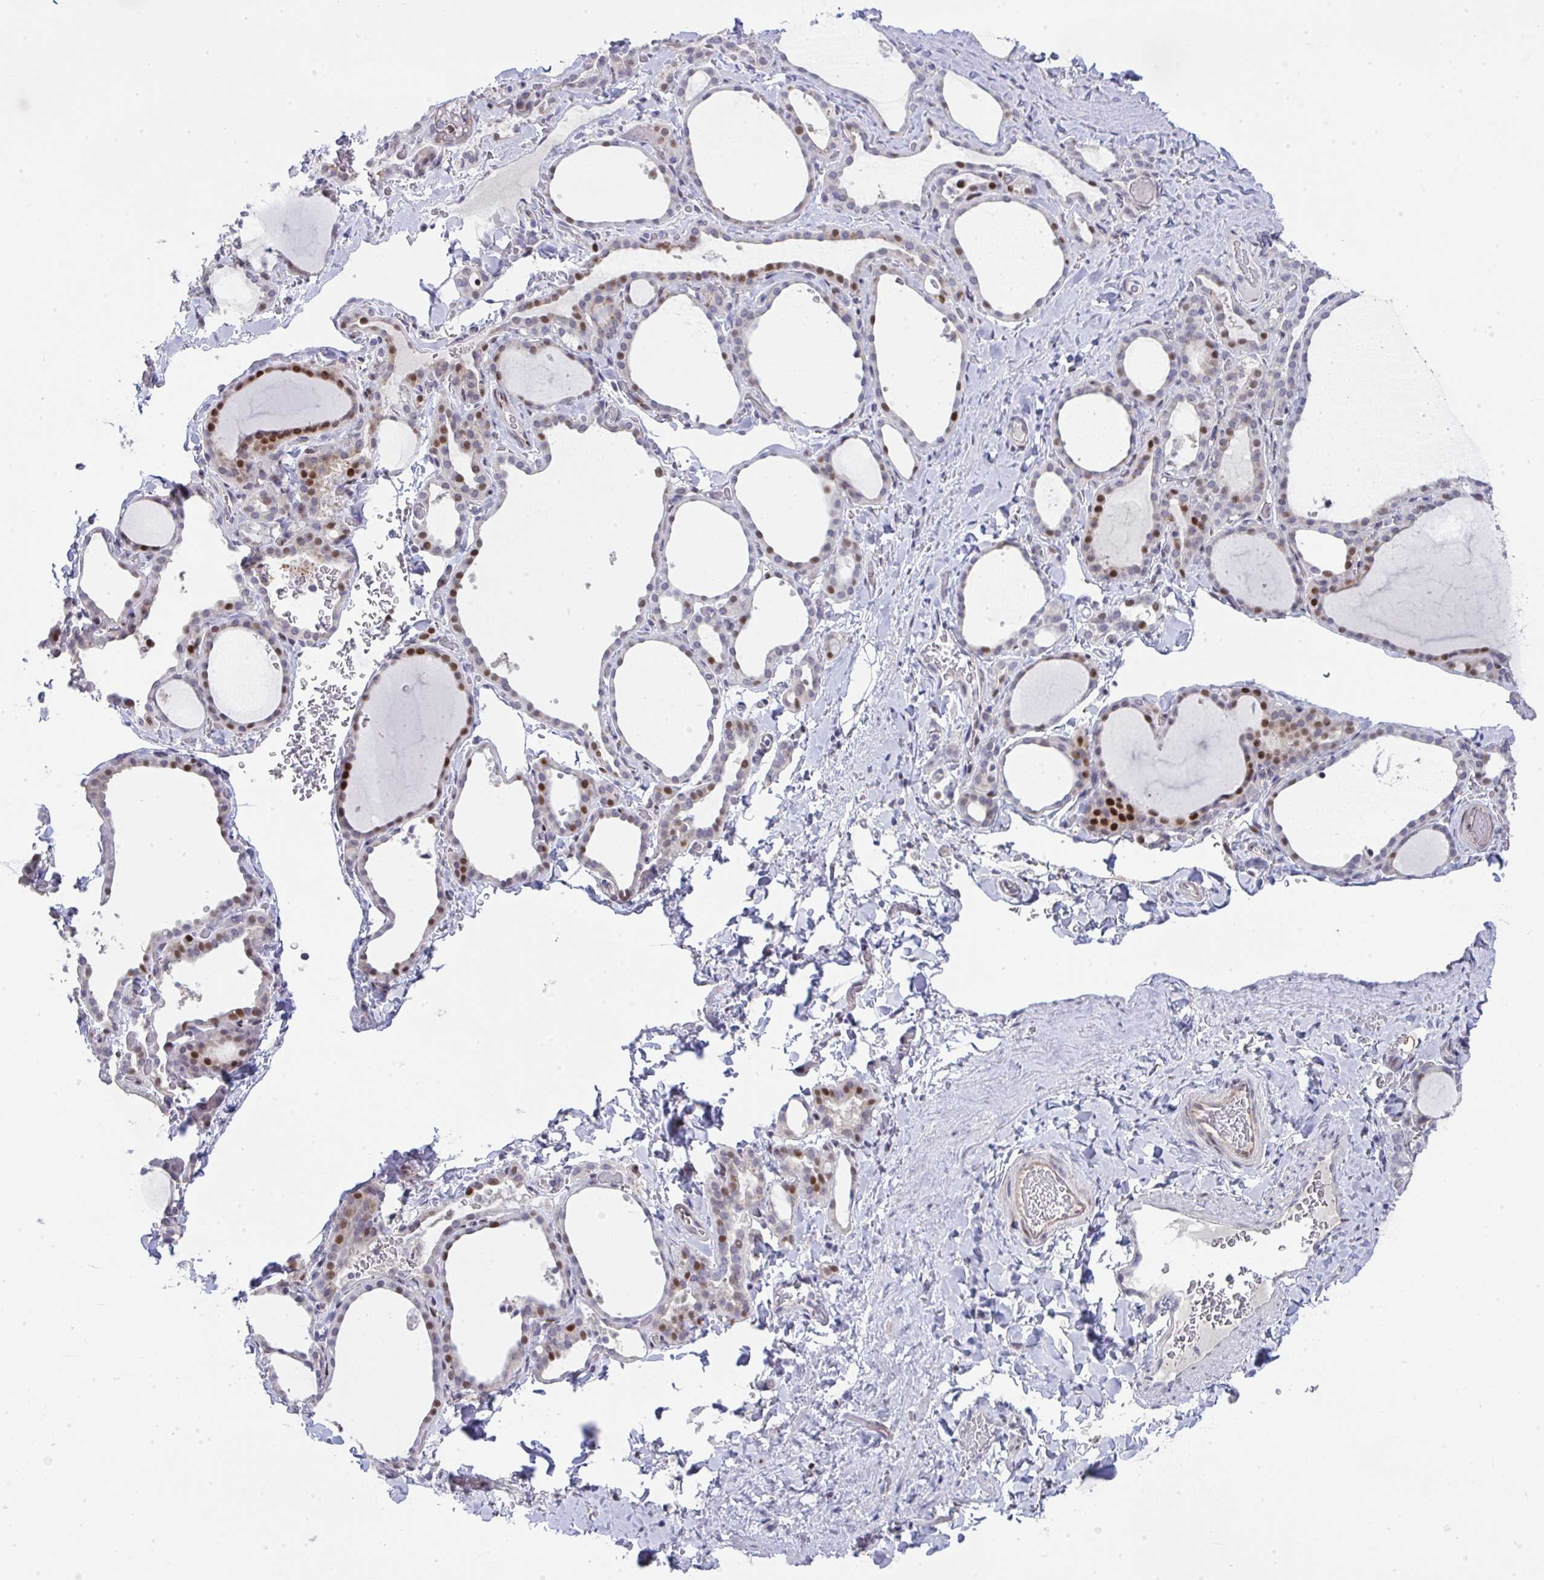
{"staining": {"intensity": "moderate", "quantity": "25%-75%", "location": "nuclear"}, "tissue": "thyroid gland", "cell_type": "Glandular cells", "image_type": "normal", "snomed": [{"axis": "morphology", "description": "Normal tissue, NOS"}, {"axis": "topography", "description": "Thyroid gland"}], "caption": "There is medium levels of moderate nuclear expression in glandular cells of normal thyroid gland, as demonstrated by immunohistochemical staining (brown color).", "gene": "GALNT16", "patient": {"sex": "female", "age": 22}}